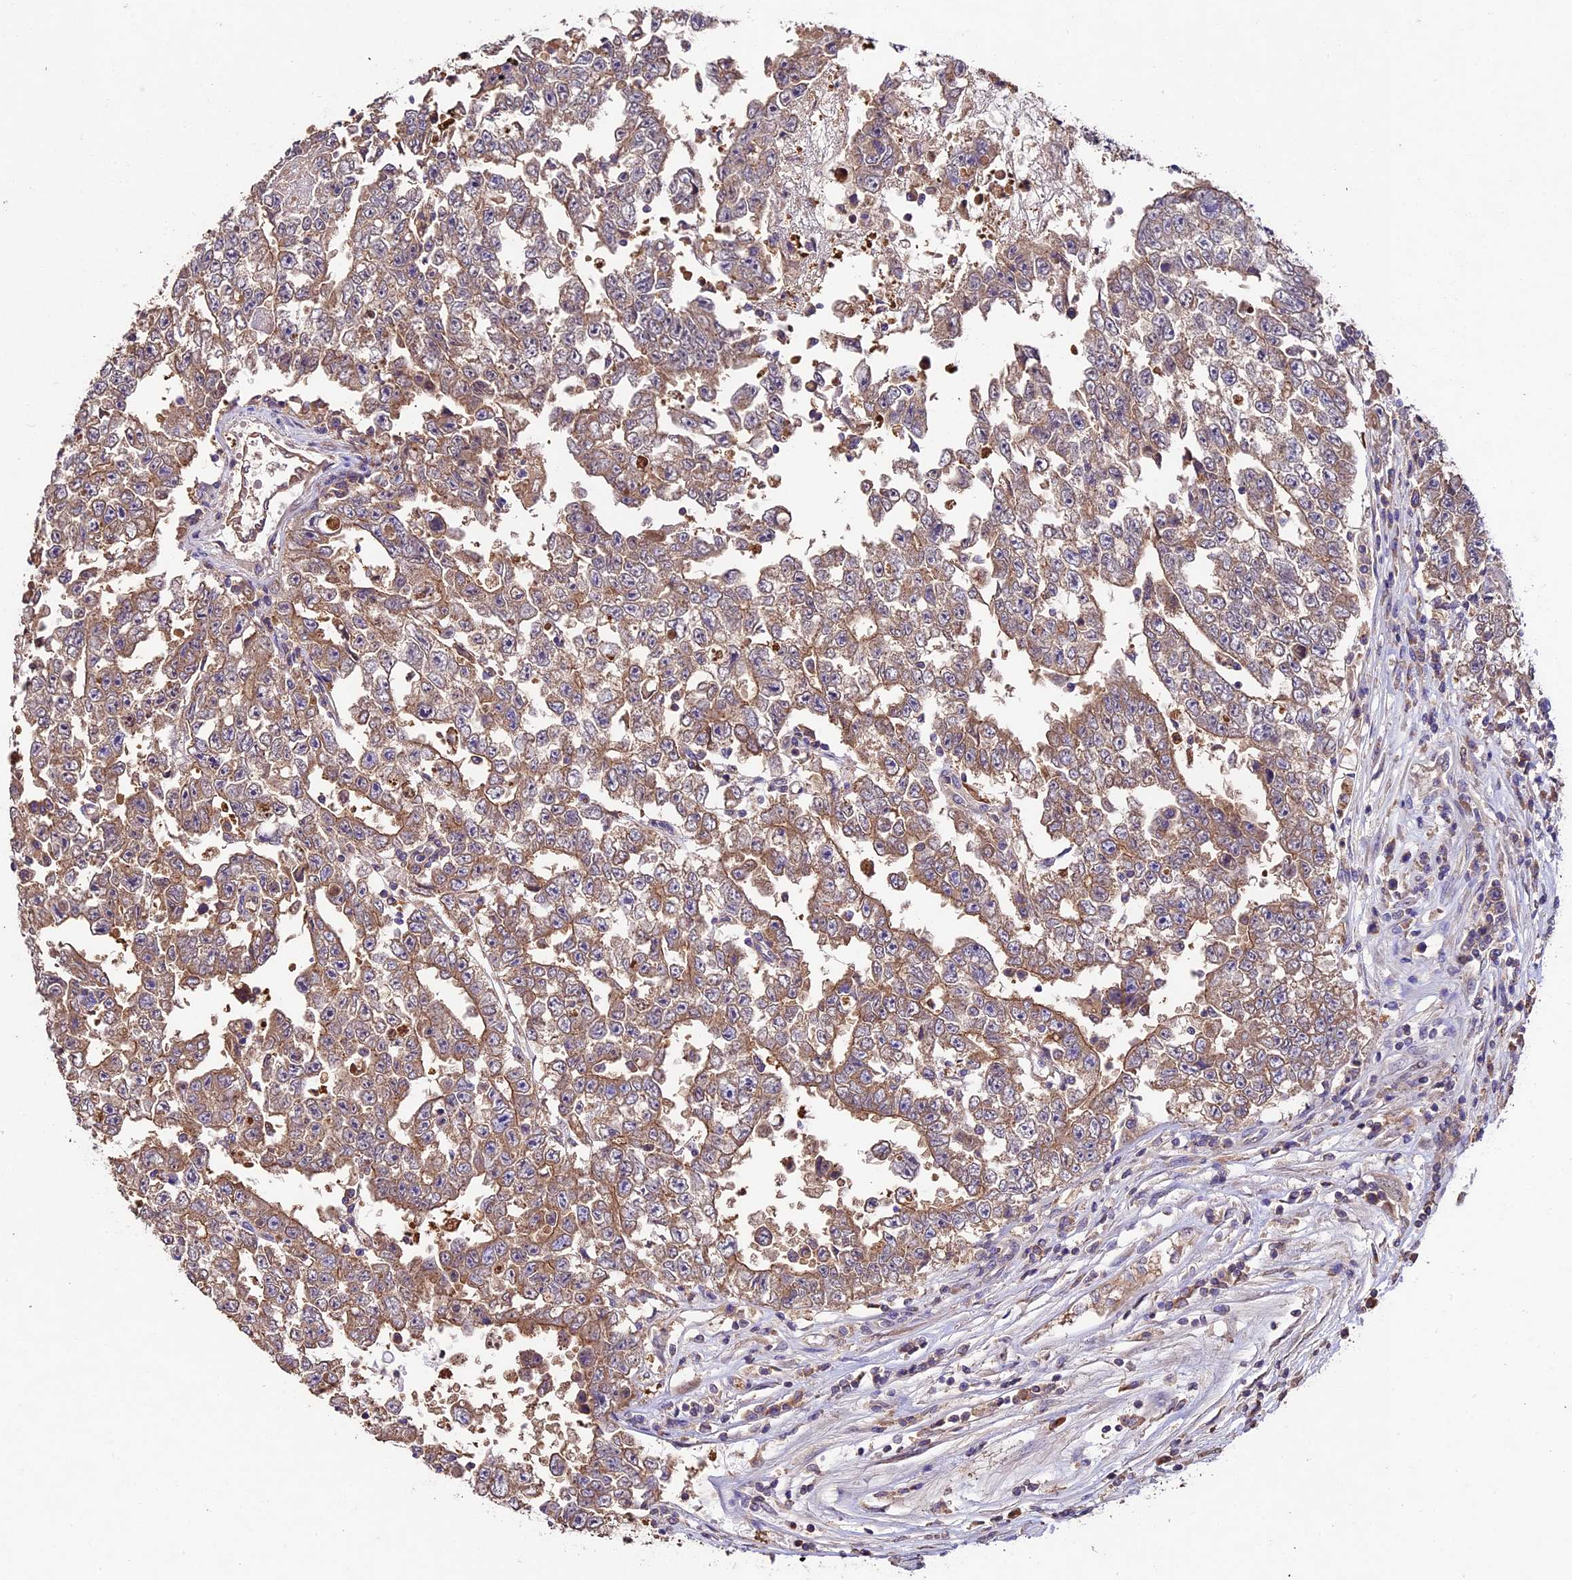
{"staining": {"intensity": "moderate", "quantity": "25%-75%", "location": "cytoplasmic/membranous"}, "tissue": "testis cancer", "cell_type": "Tumor cells", "image_type": "cancer", "snomed": [{"axis": "morphology", "description": "Carcinoma, Embryonal, NOS"}, {"axis": "topography", "description": "Testis"}], "caption": "The immunohistochemical stain highlights moderate cytoplasmic/membranous staining in tumor cells of embryonal carcinoma (testis) tissue.", "gene": "SBNO2", "patient": {"sex": "male", "age": 25}}